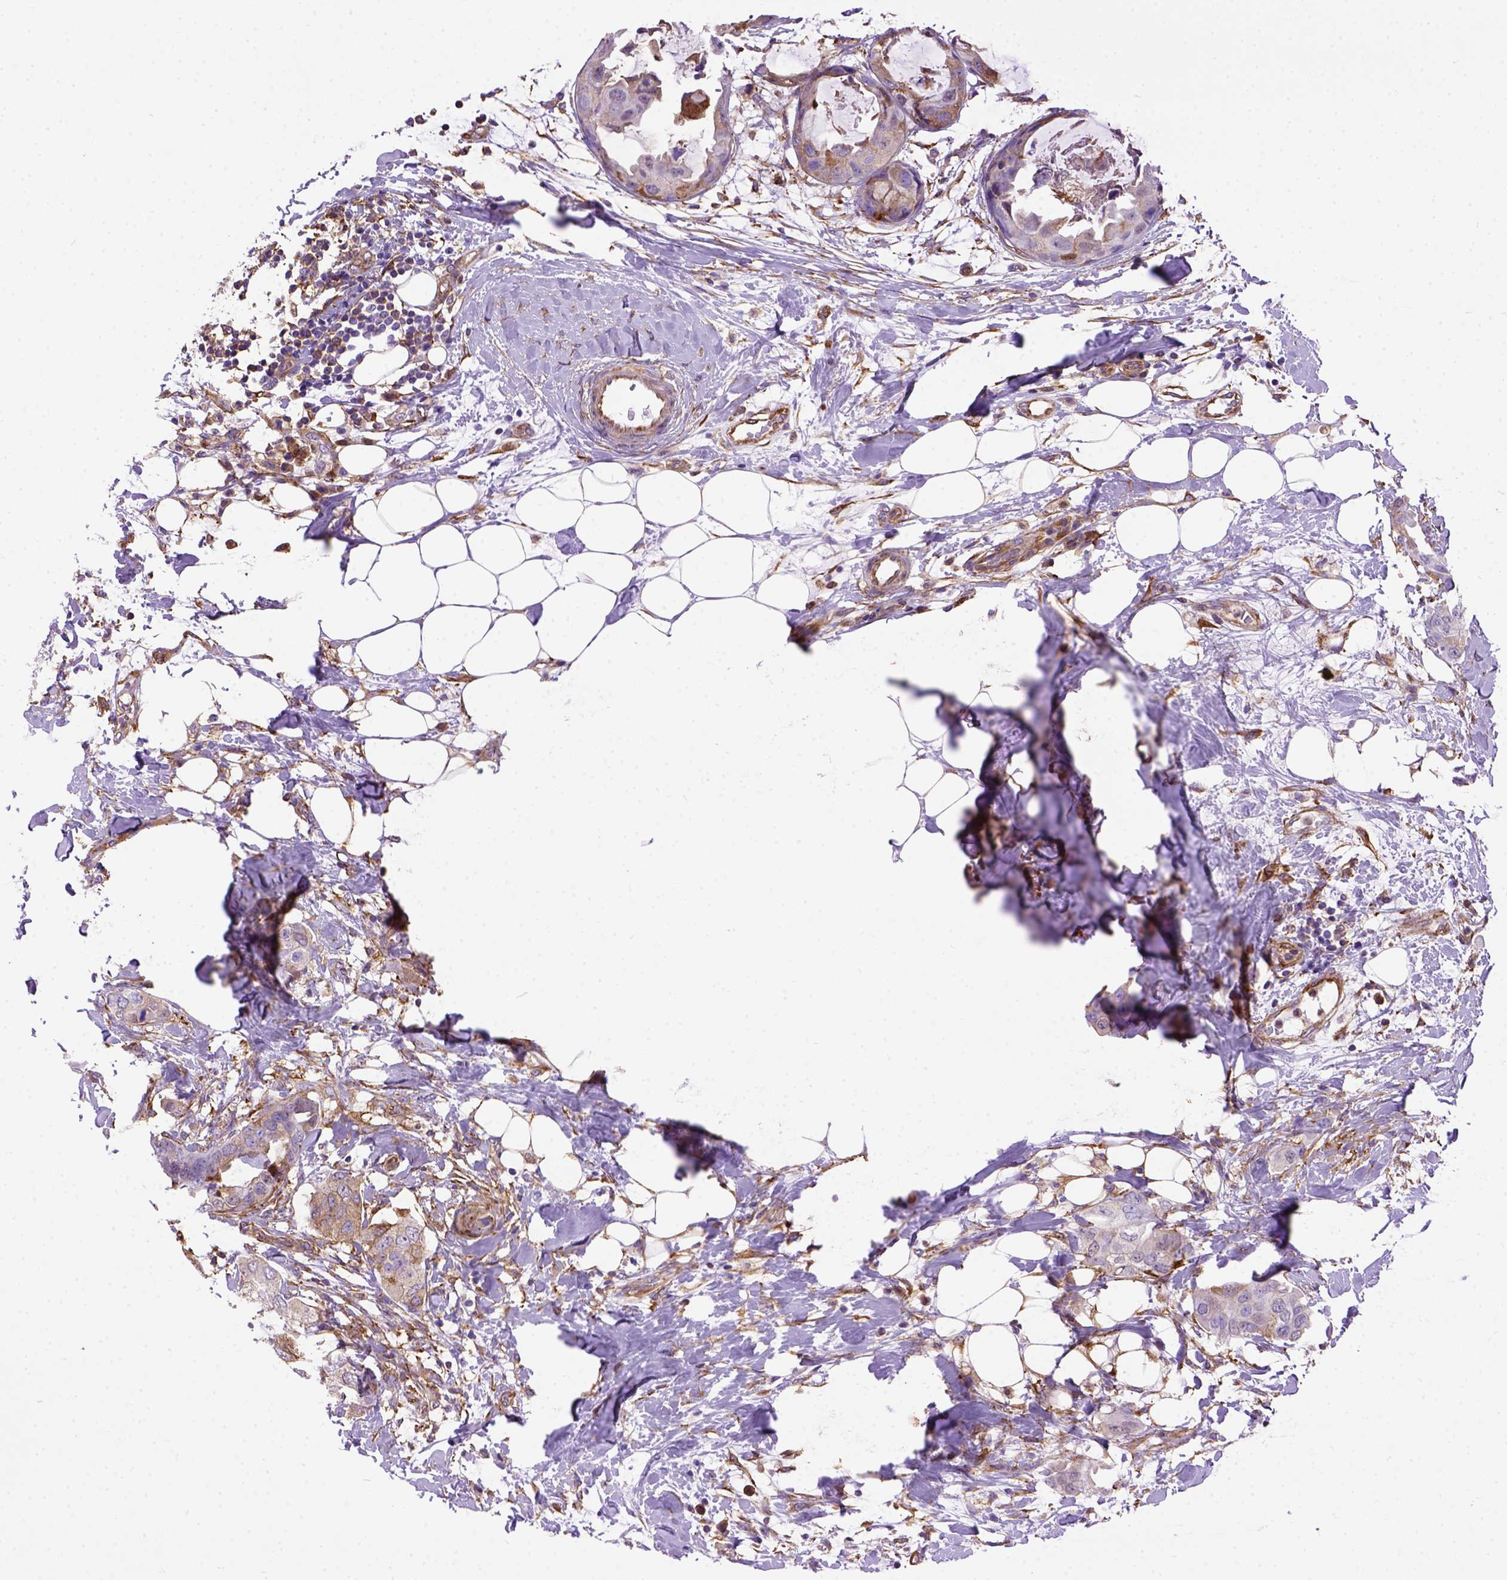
{"staining": {"intensity": "weak", "quantity": "<25%", "location": "cytoplasmic/membranous"}, "tissue": "breast cancer", "cell_type": "Tumor cells", "image_type": "cancer", "snomed": [{"axis": "morphology", "description": "Normal tissue, NOS"}, {"axis": "morphology", "description": "Duct carcinoma"}, {"axis": "topography", "description": "Breast"}], "caption": "DAB (3,3'-diaminobenzidine) immunohistochemical staining of invasive ductal carcinoma (breast) exhibits no significant expression in tumor cells.", "gene": "MVP", "patient": {"sex": "female", "age": 40}}